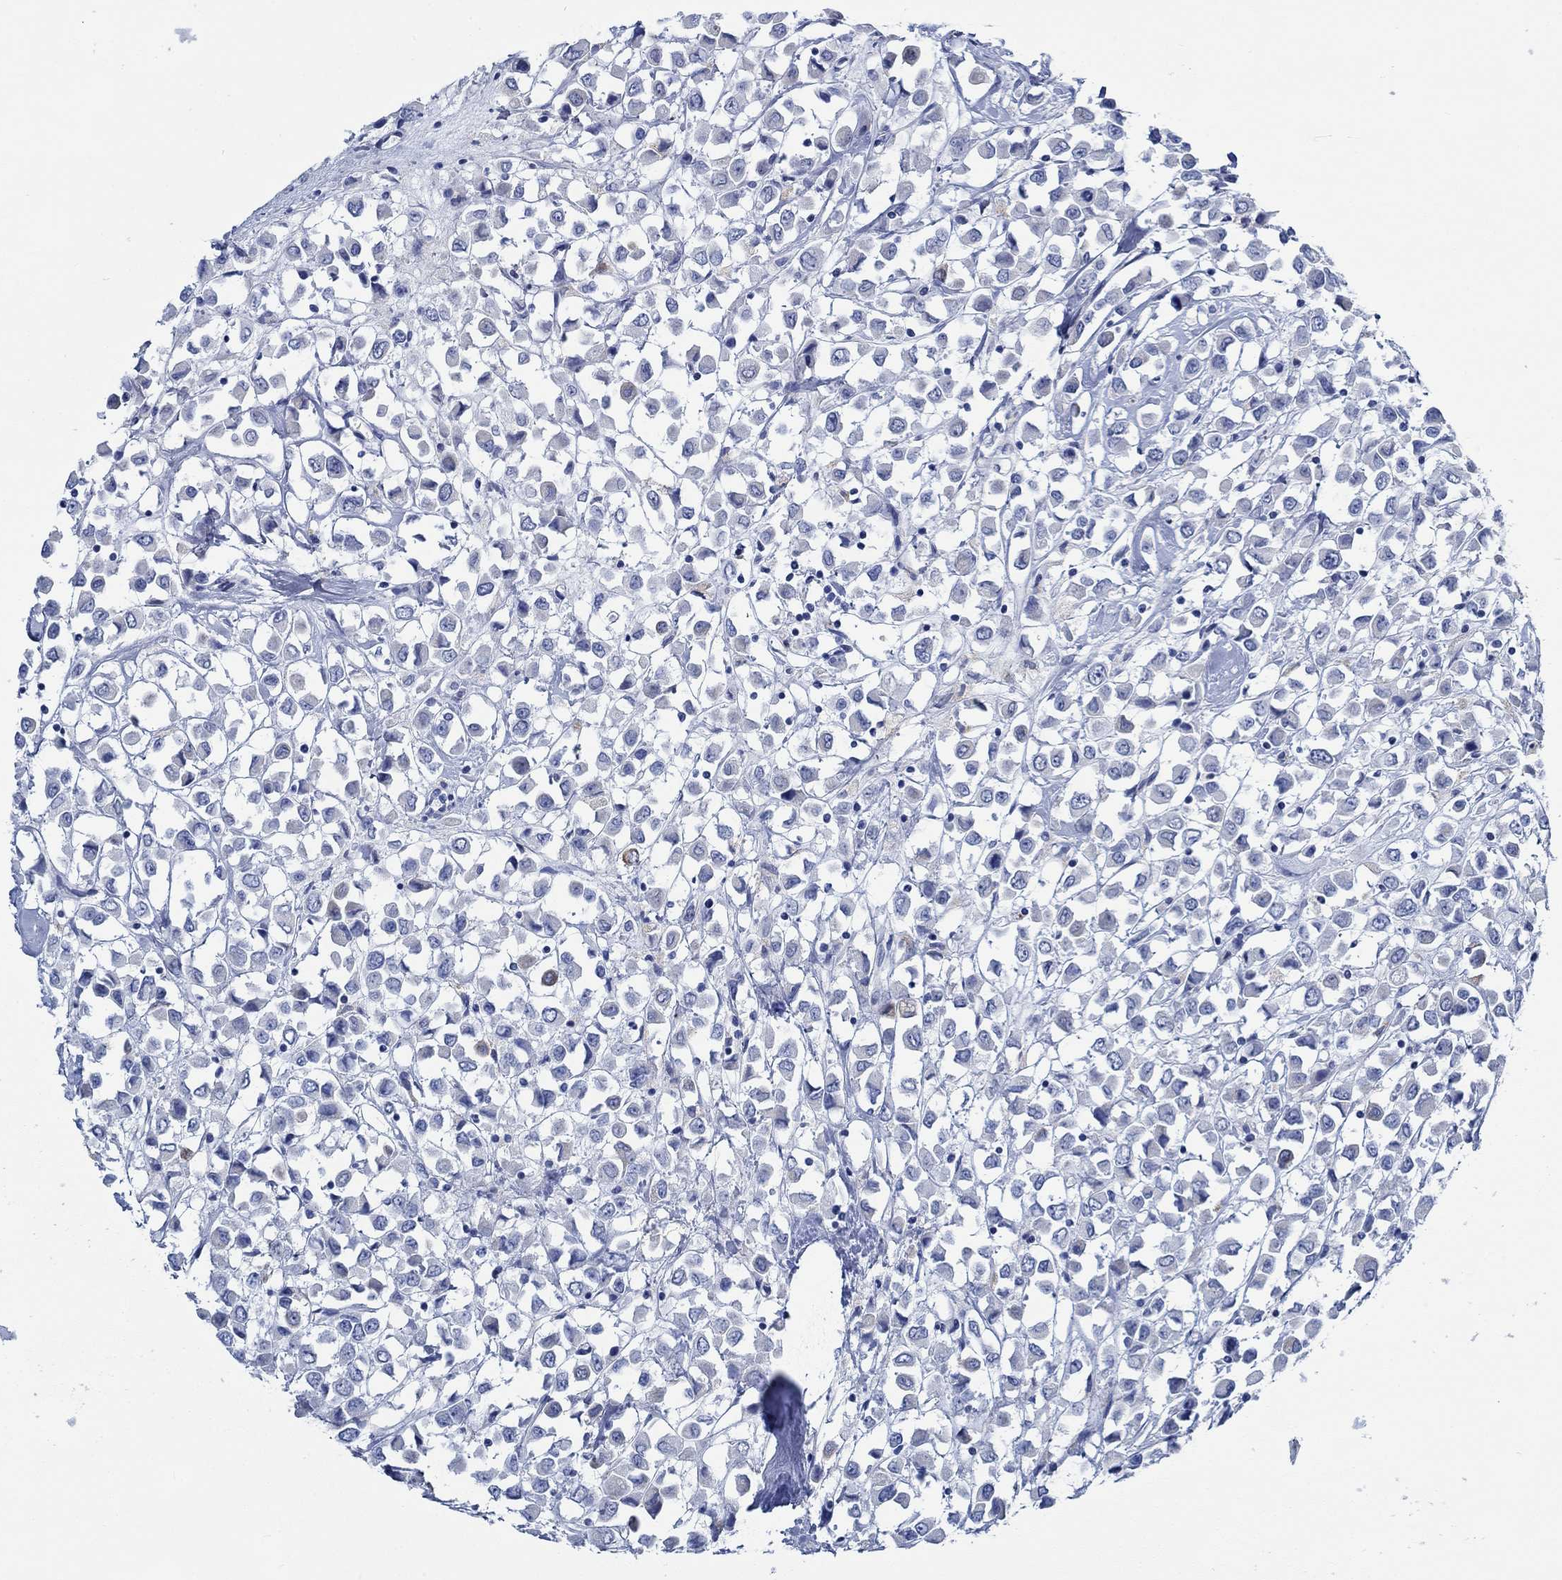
{"staining": {"intensity": "negative", "quantity": "none", "location": "none"}, "tissue": "breast cancer", "cell_type": "Tumor cells", "image_type": "cancer", "snomed": [{"axis": "morphology", "description": "Duct carcinoma"}, {"axis": "topography", "description": "Breast"}], "caption": "Micrograph shows no significant protein staining in tumor cells of breast intraductal carcinoma.", "gene": "SVEP1", "patient": {"sex": "female", "age": 61}}